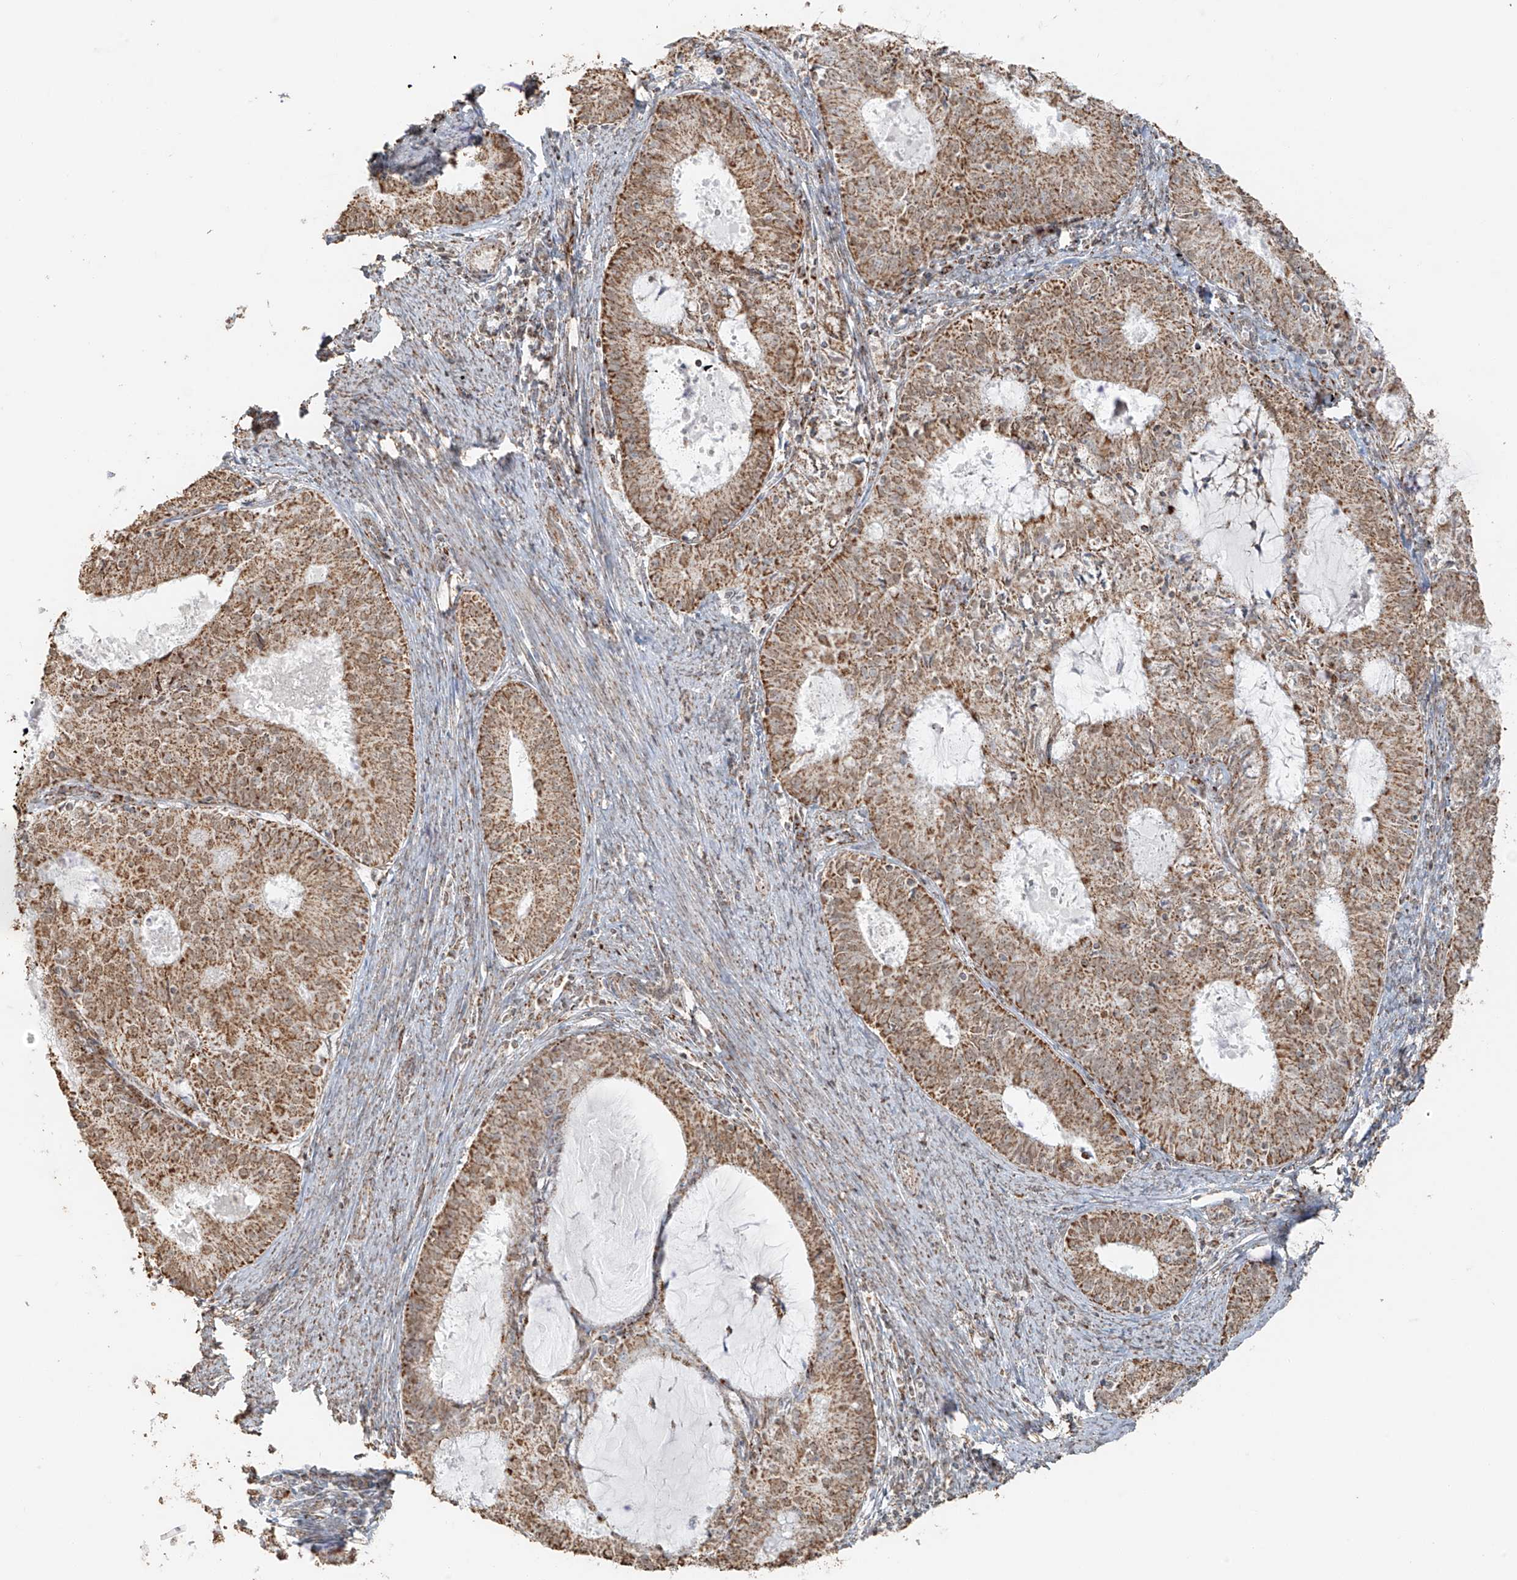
{"staining": {"intensity": "moderate", "quantity": ">75%", "location": "cytoplasmic/membranous"}, "tissue": "endometrial cancer", "cell_type": "Tumor cells", "image_type": "cancer", "snomed": [{"axis": "morphology", "description": "Adenocarcinoma, NOS"}, {"axis": "topography", "description": "Endometrium"}], "caption": "This photomicrograph demonstrates endometrial cancer (adenocarcinoma) stained with immunohistochemistry to label a protein in brown. The cytoplasmic/membranous of tumor cells show moderate positivity for the protein. Nuclei are counter-stained blue.", "gene": "MIPEP", "patient": {"sex": "female", "age": 57}}